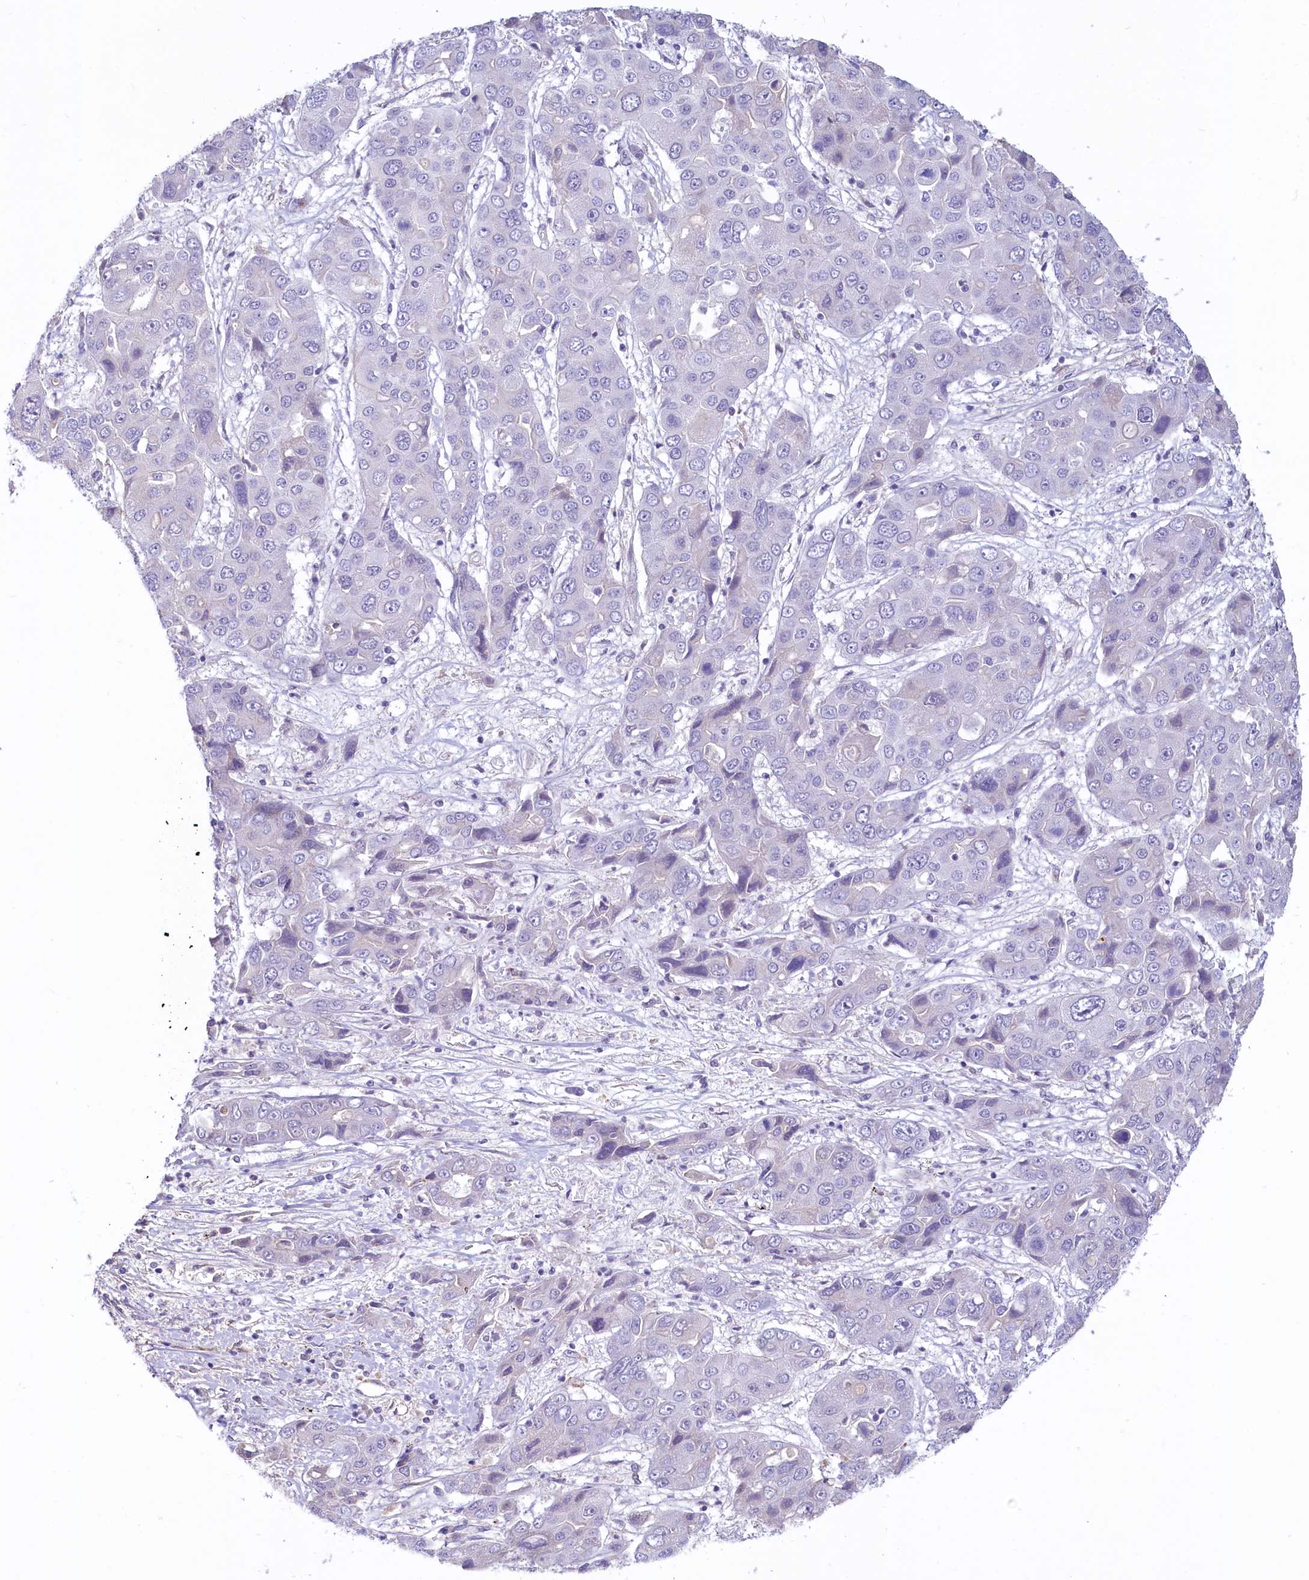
{"staining": {"intensity": "negative", "quantity": "none", "location": "none"}, "tissue": "liver cancer", "cell_type": "Tumor cells", "image_type": "cancer", "snomed": [{"axis": "morphology", "description": "Cholangiocarcinoma"}, {"axis": "topography", "description": "Liver"}], "caption": "DAB (3,3'-diaminobenzidine) immunohistochemical staining of cholangiocarcinoma (liver) demonstrates no significant expression in tumor cells.", "gene": "PROCR", "patient": {"sex": "male", "age": 67}}